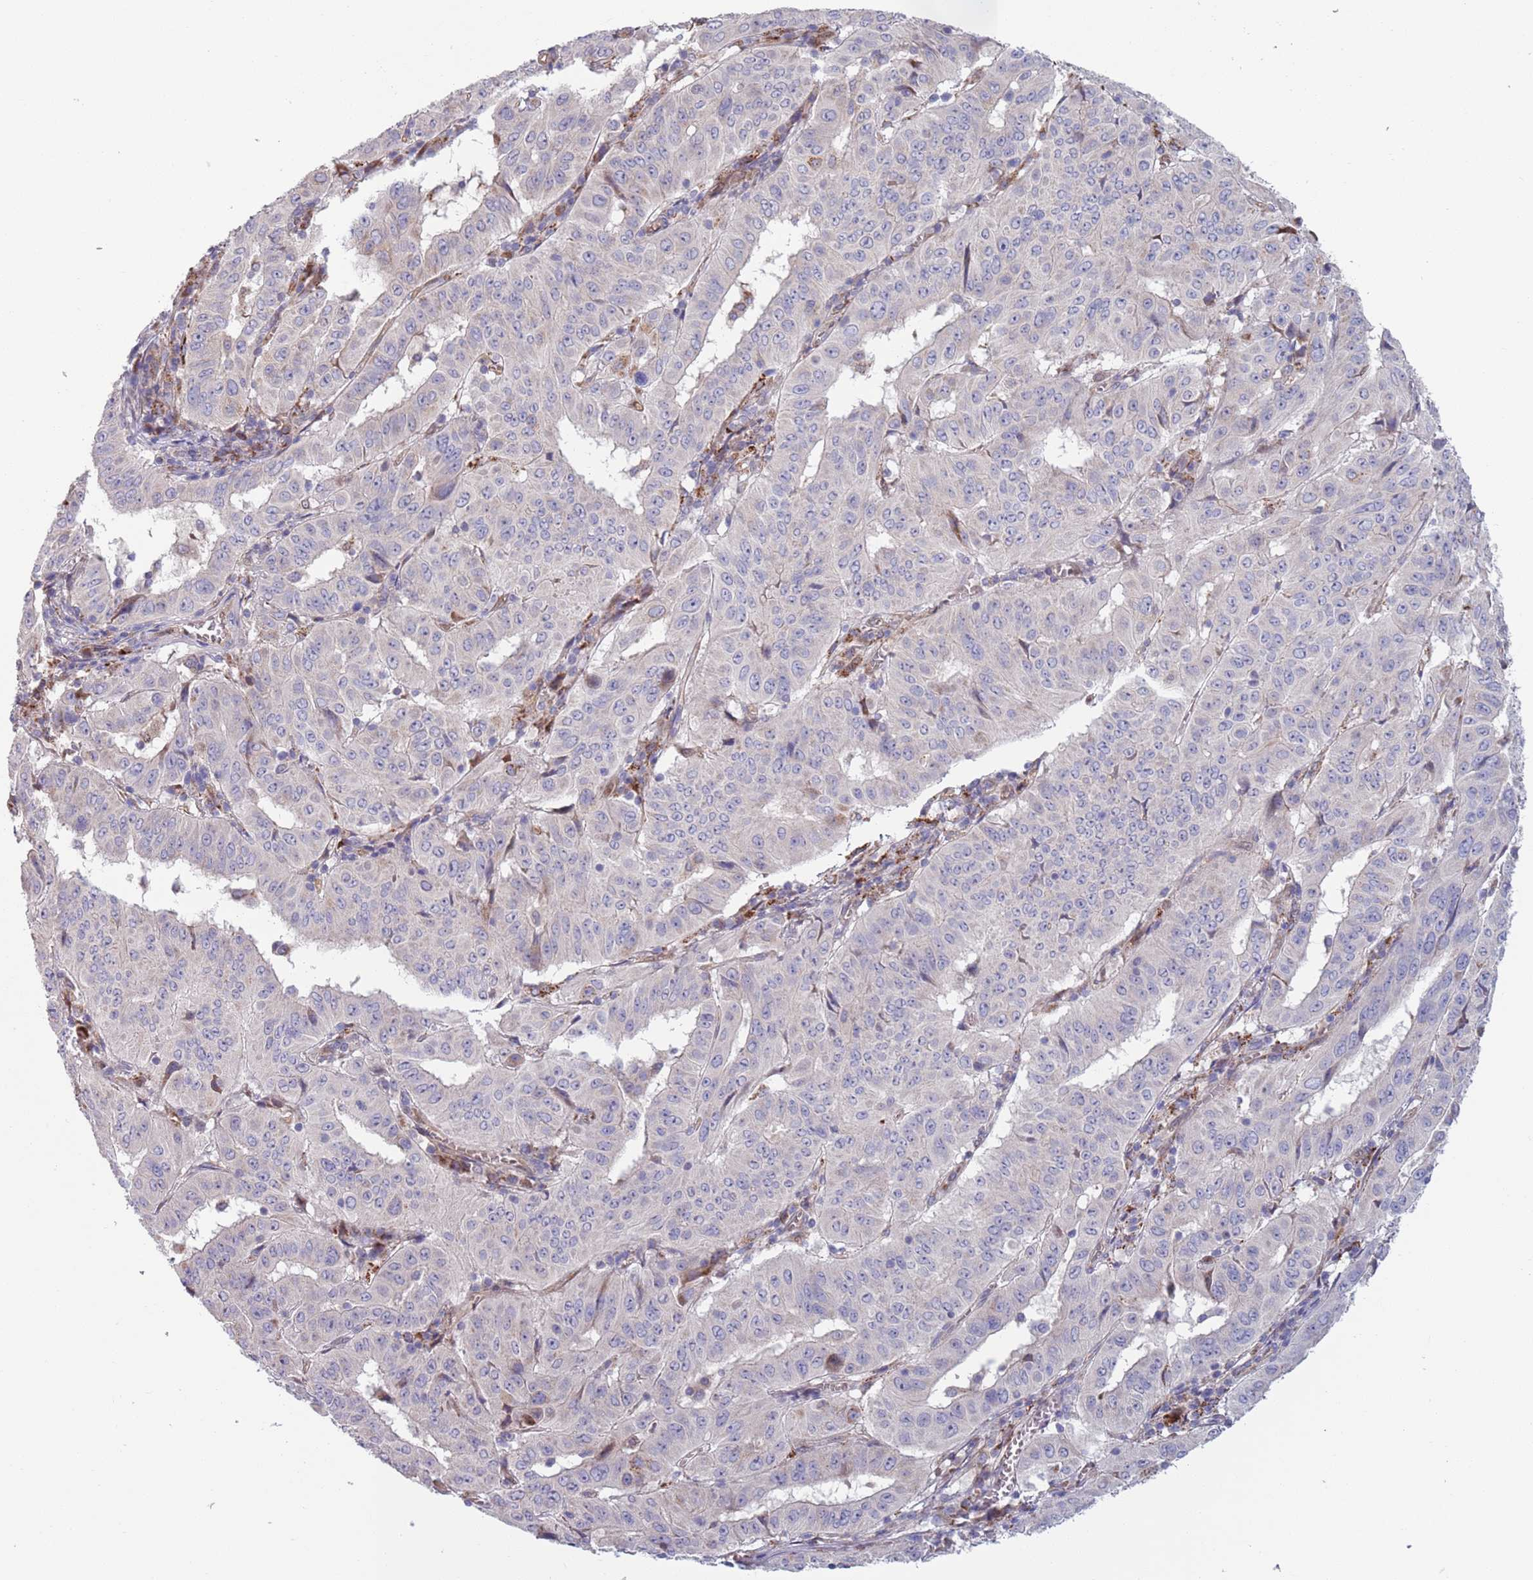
{"staining": {"intensity": "negative", "quantity": "none", "location": "none"}, "tissue": "pancreatic cancer", "cell_type": "Tumor cells", "image_type": "cancer", "snomed": [{"axis": "morphology", "description": "Adenocarcinoma, NOS"}, {"axis": "topography", "description": "Pancreas"}], "caption": "An immunohistochemistry micrograph of pancreatic adenocarcinoma is shown. There is no staining in tumor cells of pancreatic adenocarcinoma.", "gene": "TYW1", "patient": {"sex": "male", "age": 63}}